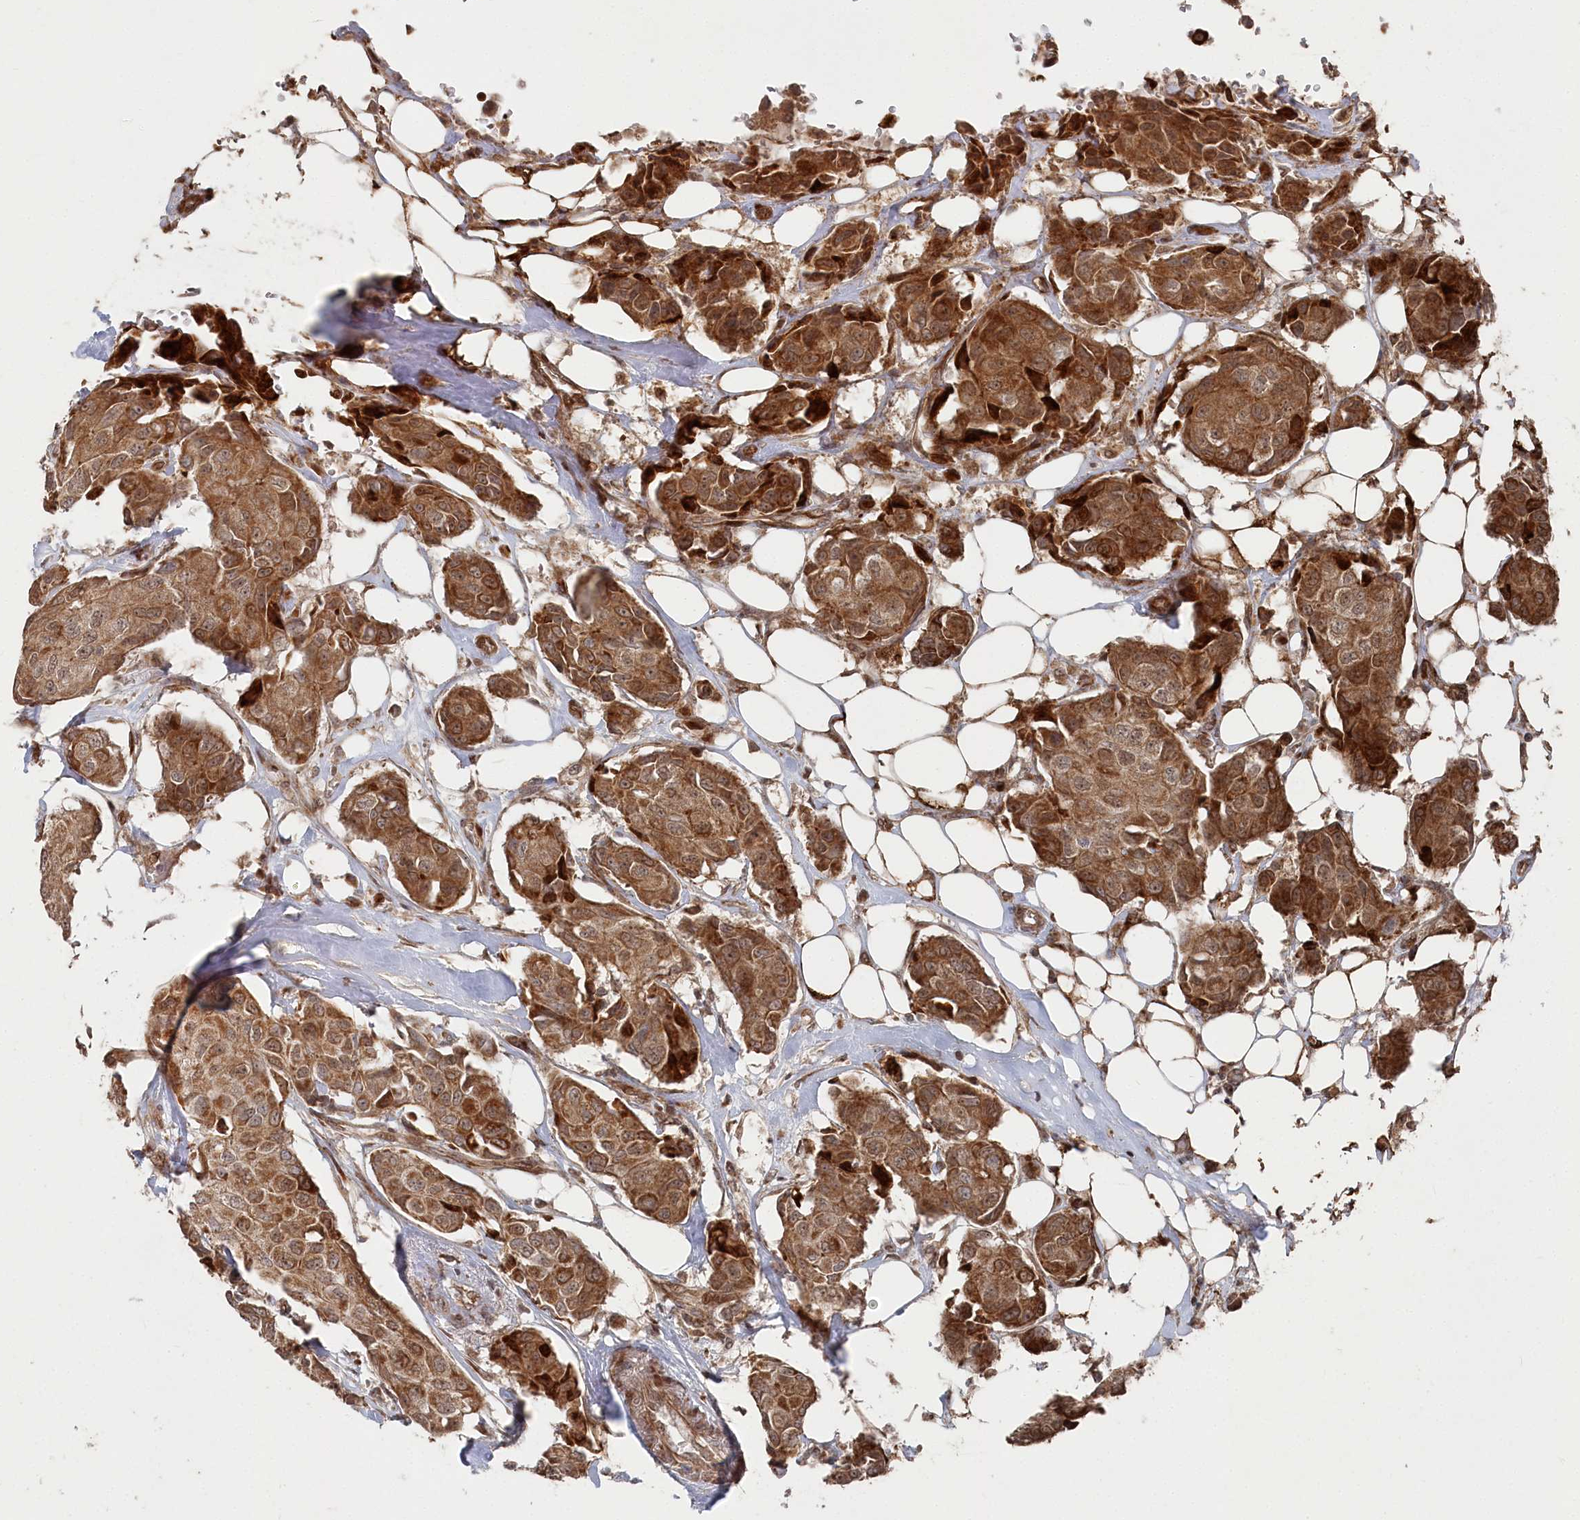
{"staining": {"intensity": "moderate", "quantity": ">75%", "location": "cytoplasmic/membranous,nuclear"}, "tissue": "breast cancer", "cell_type": "Tumor cells", "image_type": "cancer", "snomed": [{"axis": "morphology", "description": "Duct carcinoma"}, {"axis": "topography", "description": "Breast"}], "caption": "IHC of intraductal carcinoma (breast) reveals medium levels of moderate cytoplasmic/membranous and nuclear staining in approximately >75% of tumor cells.", "gene": "POLR3A", "patient": {"sex": "female", "age": 80}}